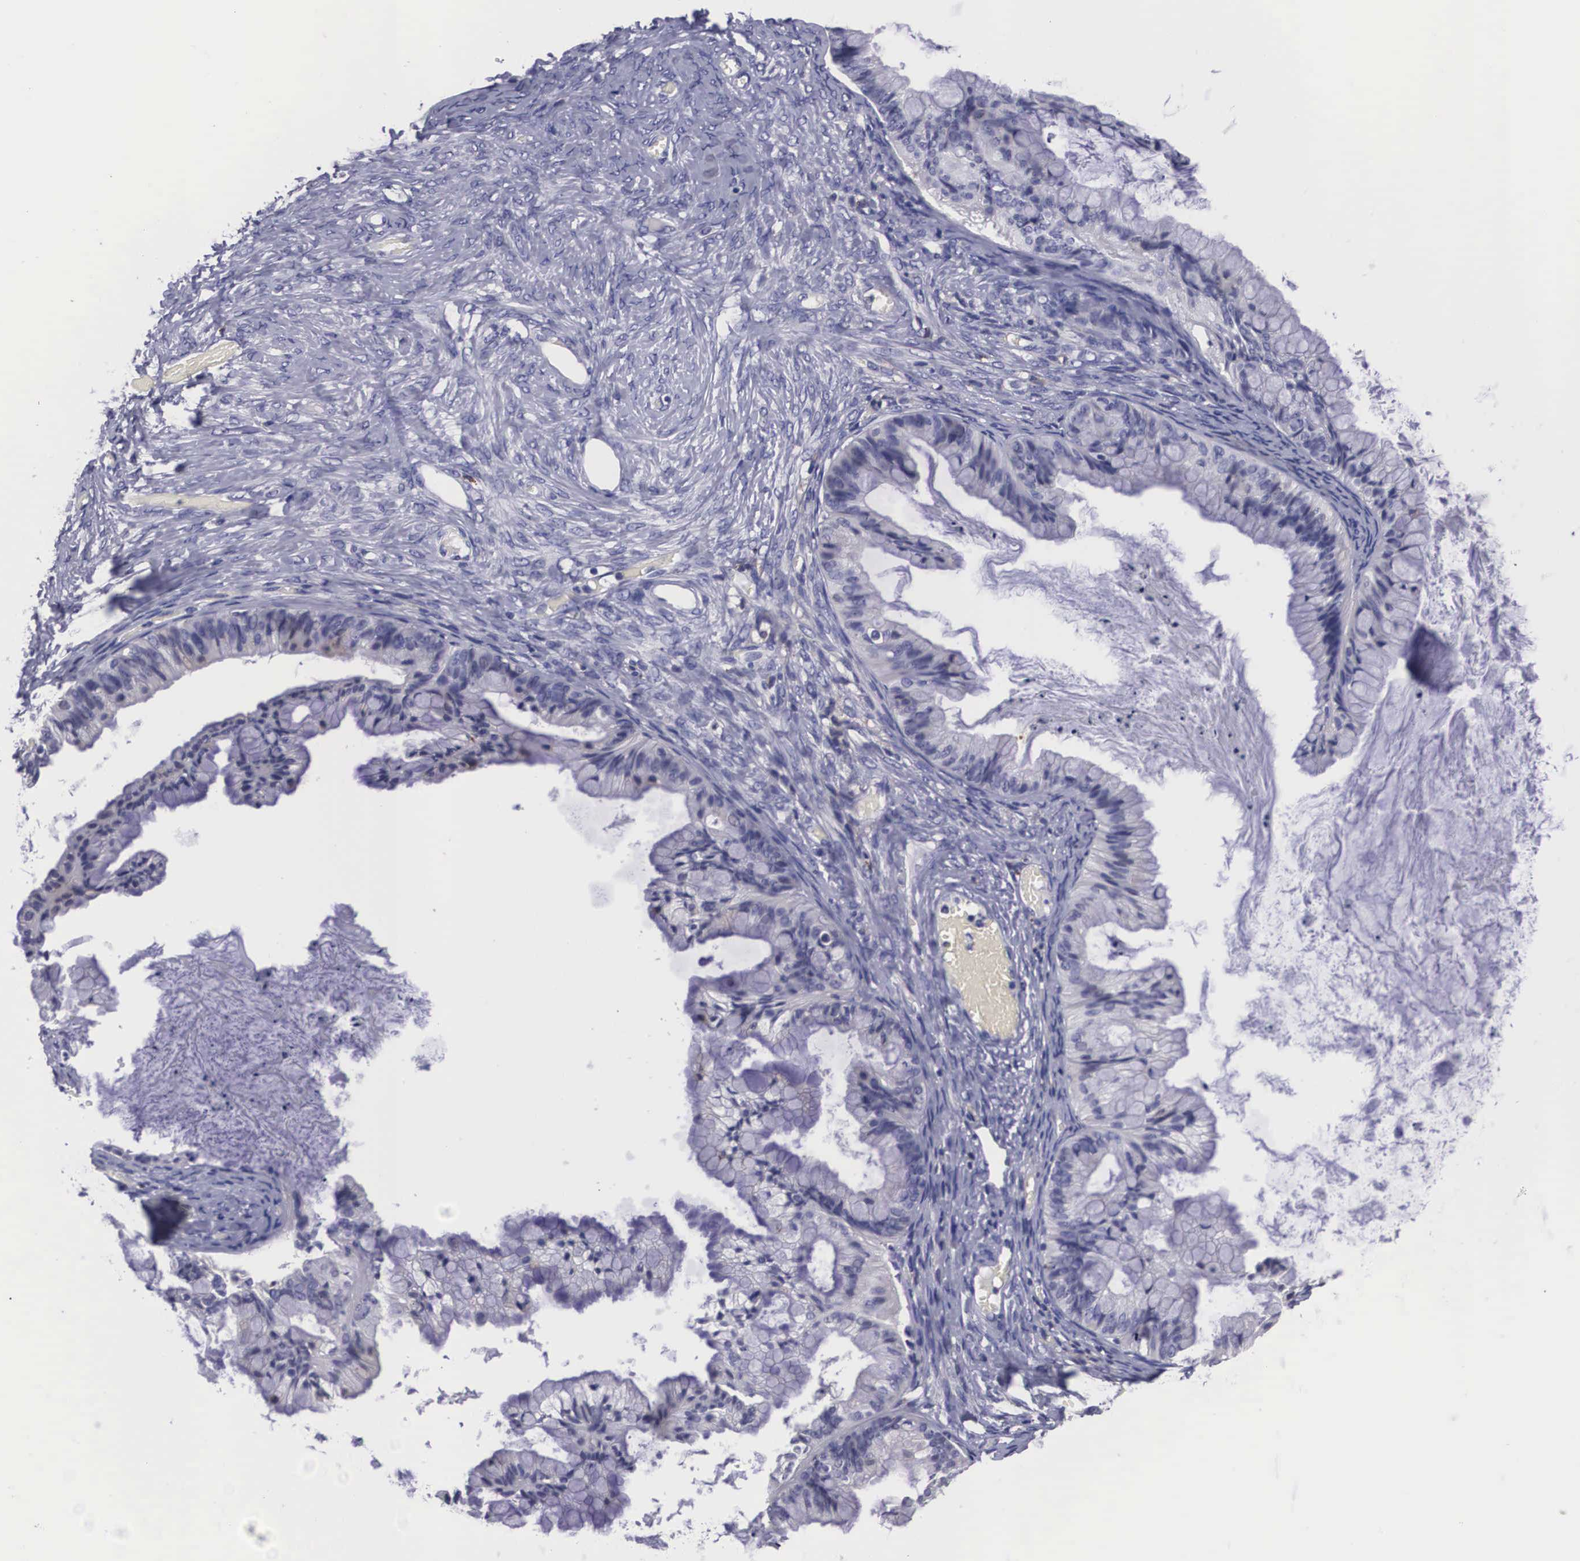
{"staining": {"intensity": "negative", "quantity": "none", "location": "none"}, "tissue": "ovarian cancer", "cell_type": "Tumor cells", "image_type": "cancer", "snomed": [{"axis": "morphology", "description": "Cystadenocarcinoma, mucinous, NOS"}, {"axis": "topography", "description": "Ovary"}], "caption": "The histopathology image demonstrates no staining of tumor cells in ovarian cancer (mucinous cystadenocarcinoma).", "gene": "CRELD2", "patient": {"sex": "female", "age": 57}}